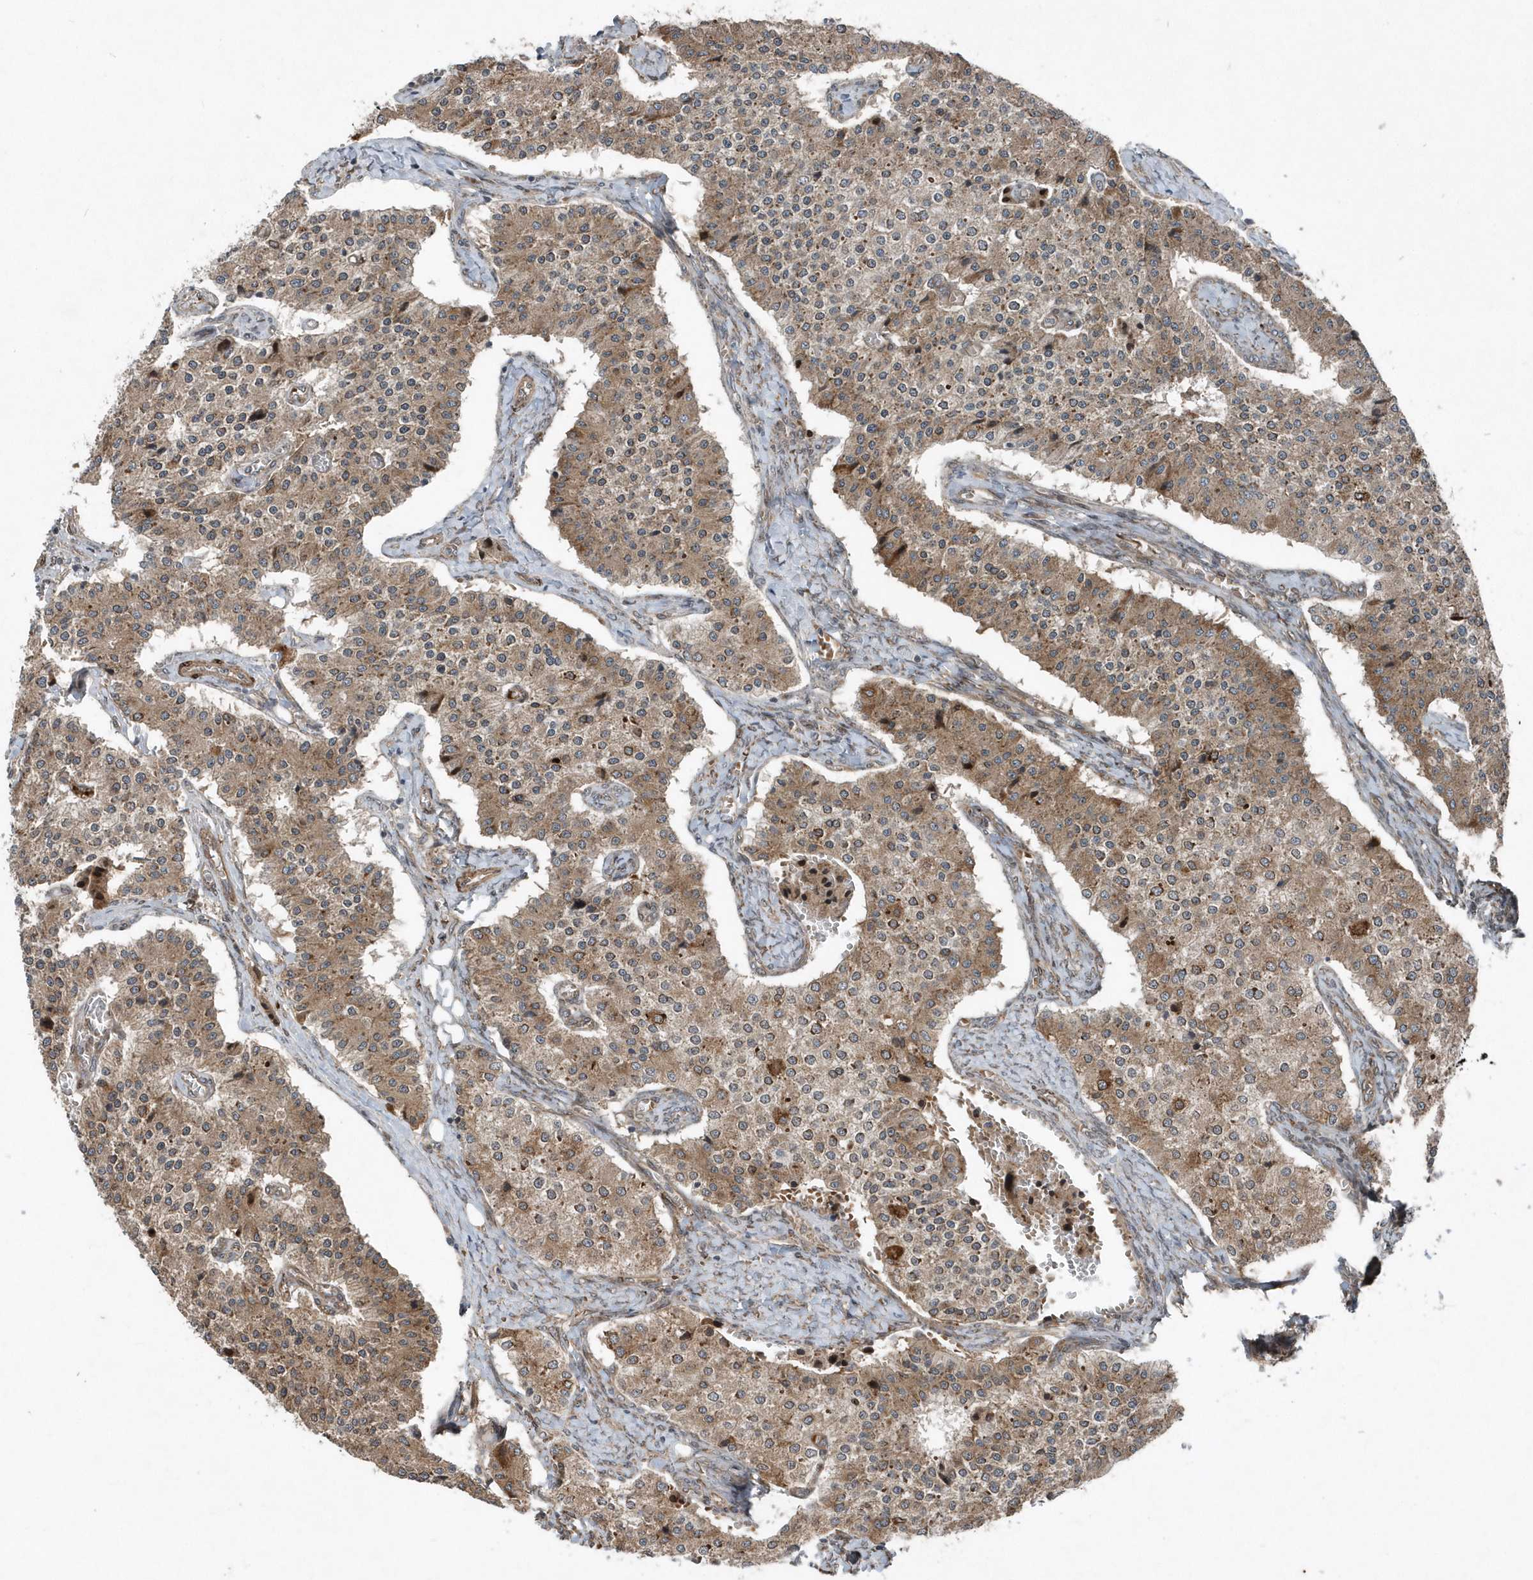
{"staining": {"intensity": "weak", "quantity": ">75%", "location": "cytoplasmic/membranous"}, "tissue": "carcinoid", "cell_type": "Tumor cells", "image_type": "cancer", "snomed": [{"axis": "morphology", "description": "Carcinoid, malignant, NOS"}, {"axis": "topography", "description": "Colon"}], "caption": "This is a histology image of IHC staining of carcinoid, which shows weak positivity in the cytoplasmic/membranous of tumor cells.", "gene": "MCC", "patient": {"sex": "female", "age": 52}}